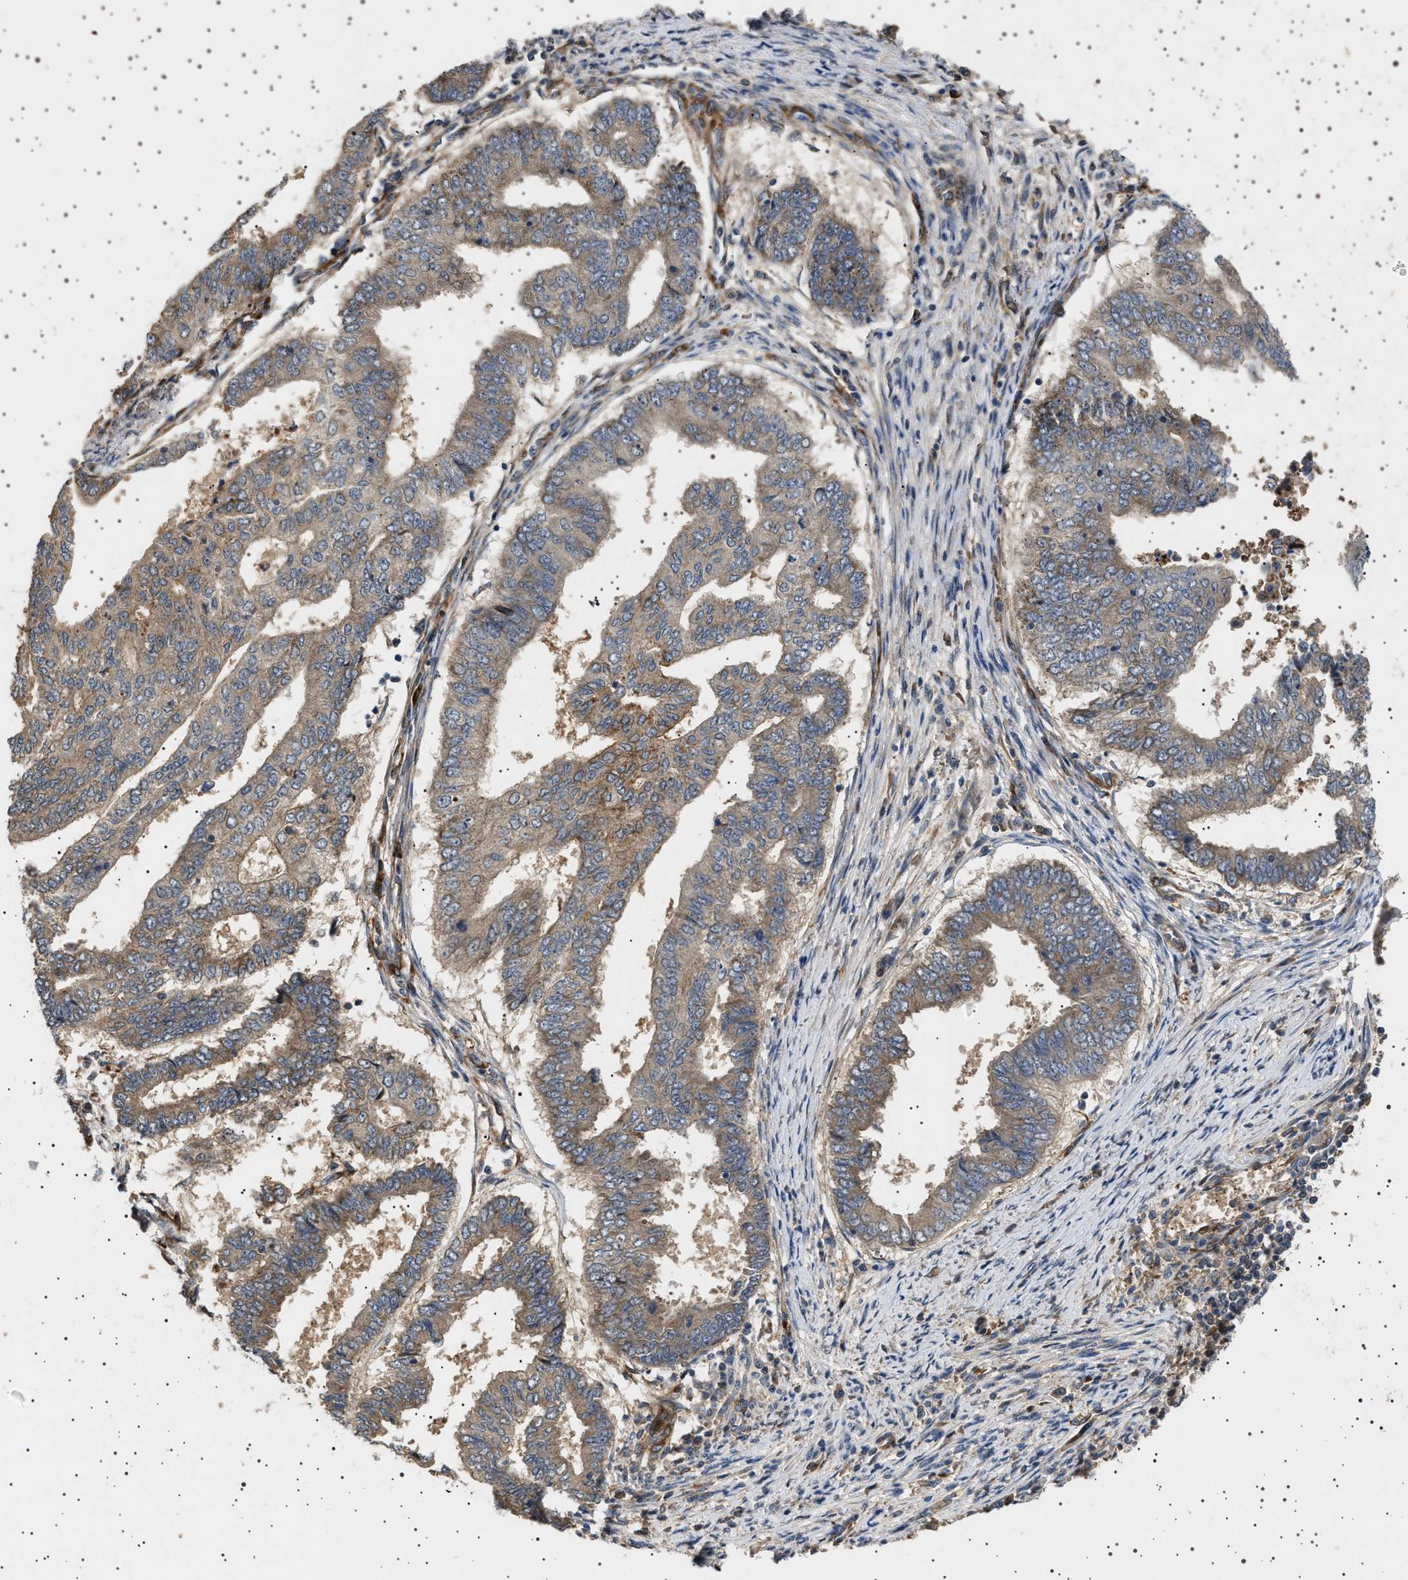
{"staining": {"intensity": "weak", "quantity": ">75%", "location": "cytoplasmic/membranous"}, "tissue": "endometrial cancer", "cell_type": "Tumor cells", "image_type": "cancer", "snomed": [{"axis": "morphology", "description": "Polyp, NOS"}, {"axis": "morphology", "description": "Adenocarcinoma, NOS"}, {"axis": "morphology", "description": "Adenoma, NOS"}, {"axis": "topography", "description": "Endometrium"}], "caption": "About >75% of tumor cells in endometrial adenoma show weak cytoplasmic/membranous protein positivity as visualized by brown immunohistochemical staining.", "gene": "GUCY1B1", "patient": {"sex": "female", "age": 79}}